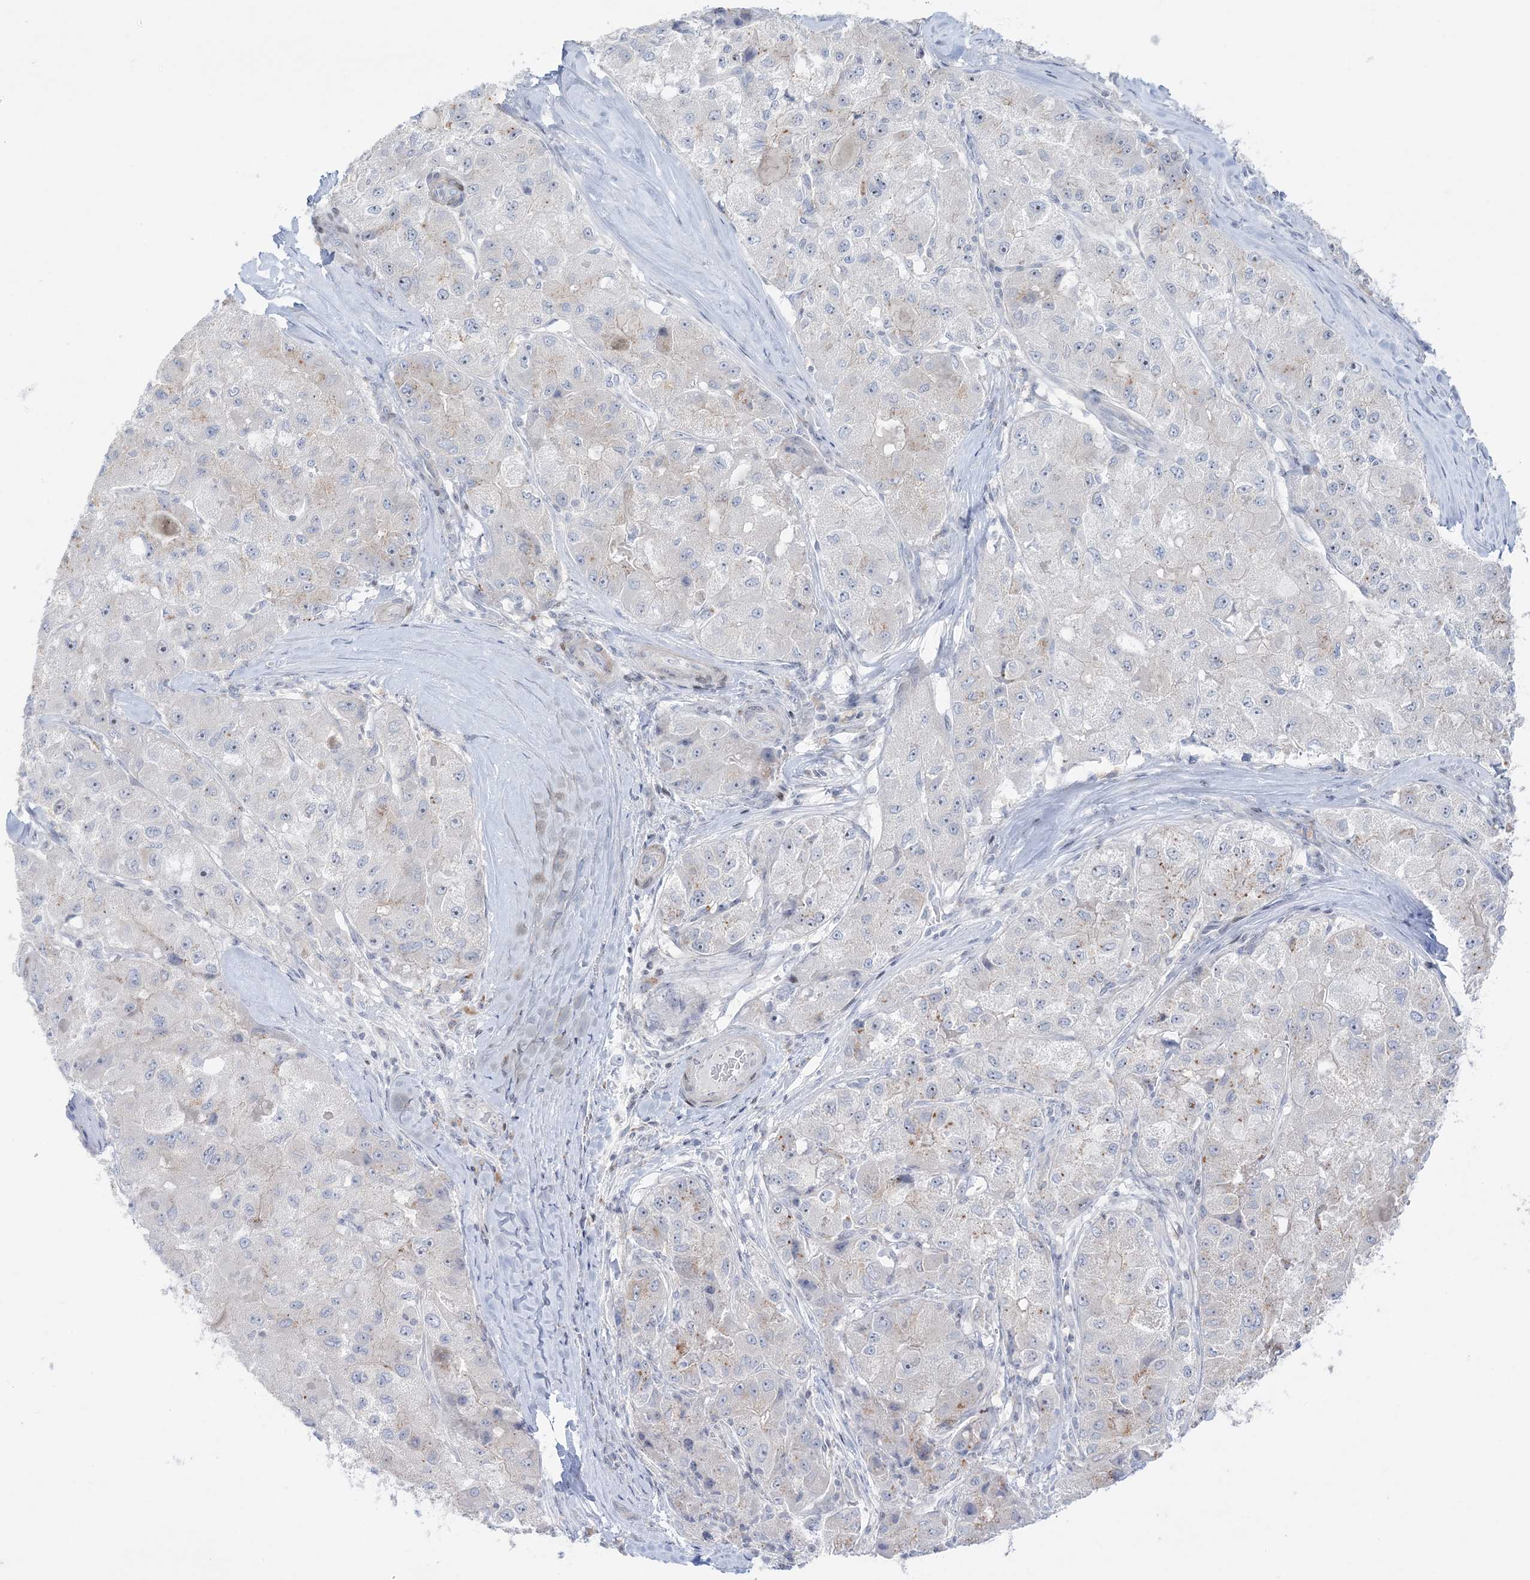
{"staining": {"intensity": "negative", "quantity": "none", "location": "none"}, "tissue": "liver cancer", "cell_type": "Tumor cells", "image_type": "cancer", "snomed": [{"axis": "morphology", "description": "Carcinoma, Hepatocellular, NOS"}, {"axis": "topography", "description": "Liver"}], "caption": "This is a photomicrograph of IHC staining of liver cancer, which shows no positivity in tumor cells.", "gene": "SH3BP4", "patient": {"sex": "male", "age": 80}}